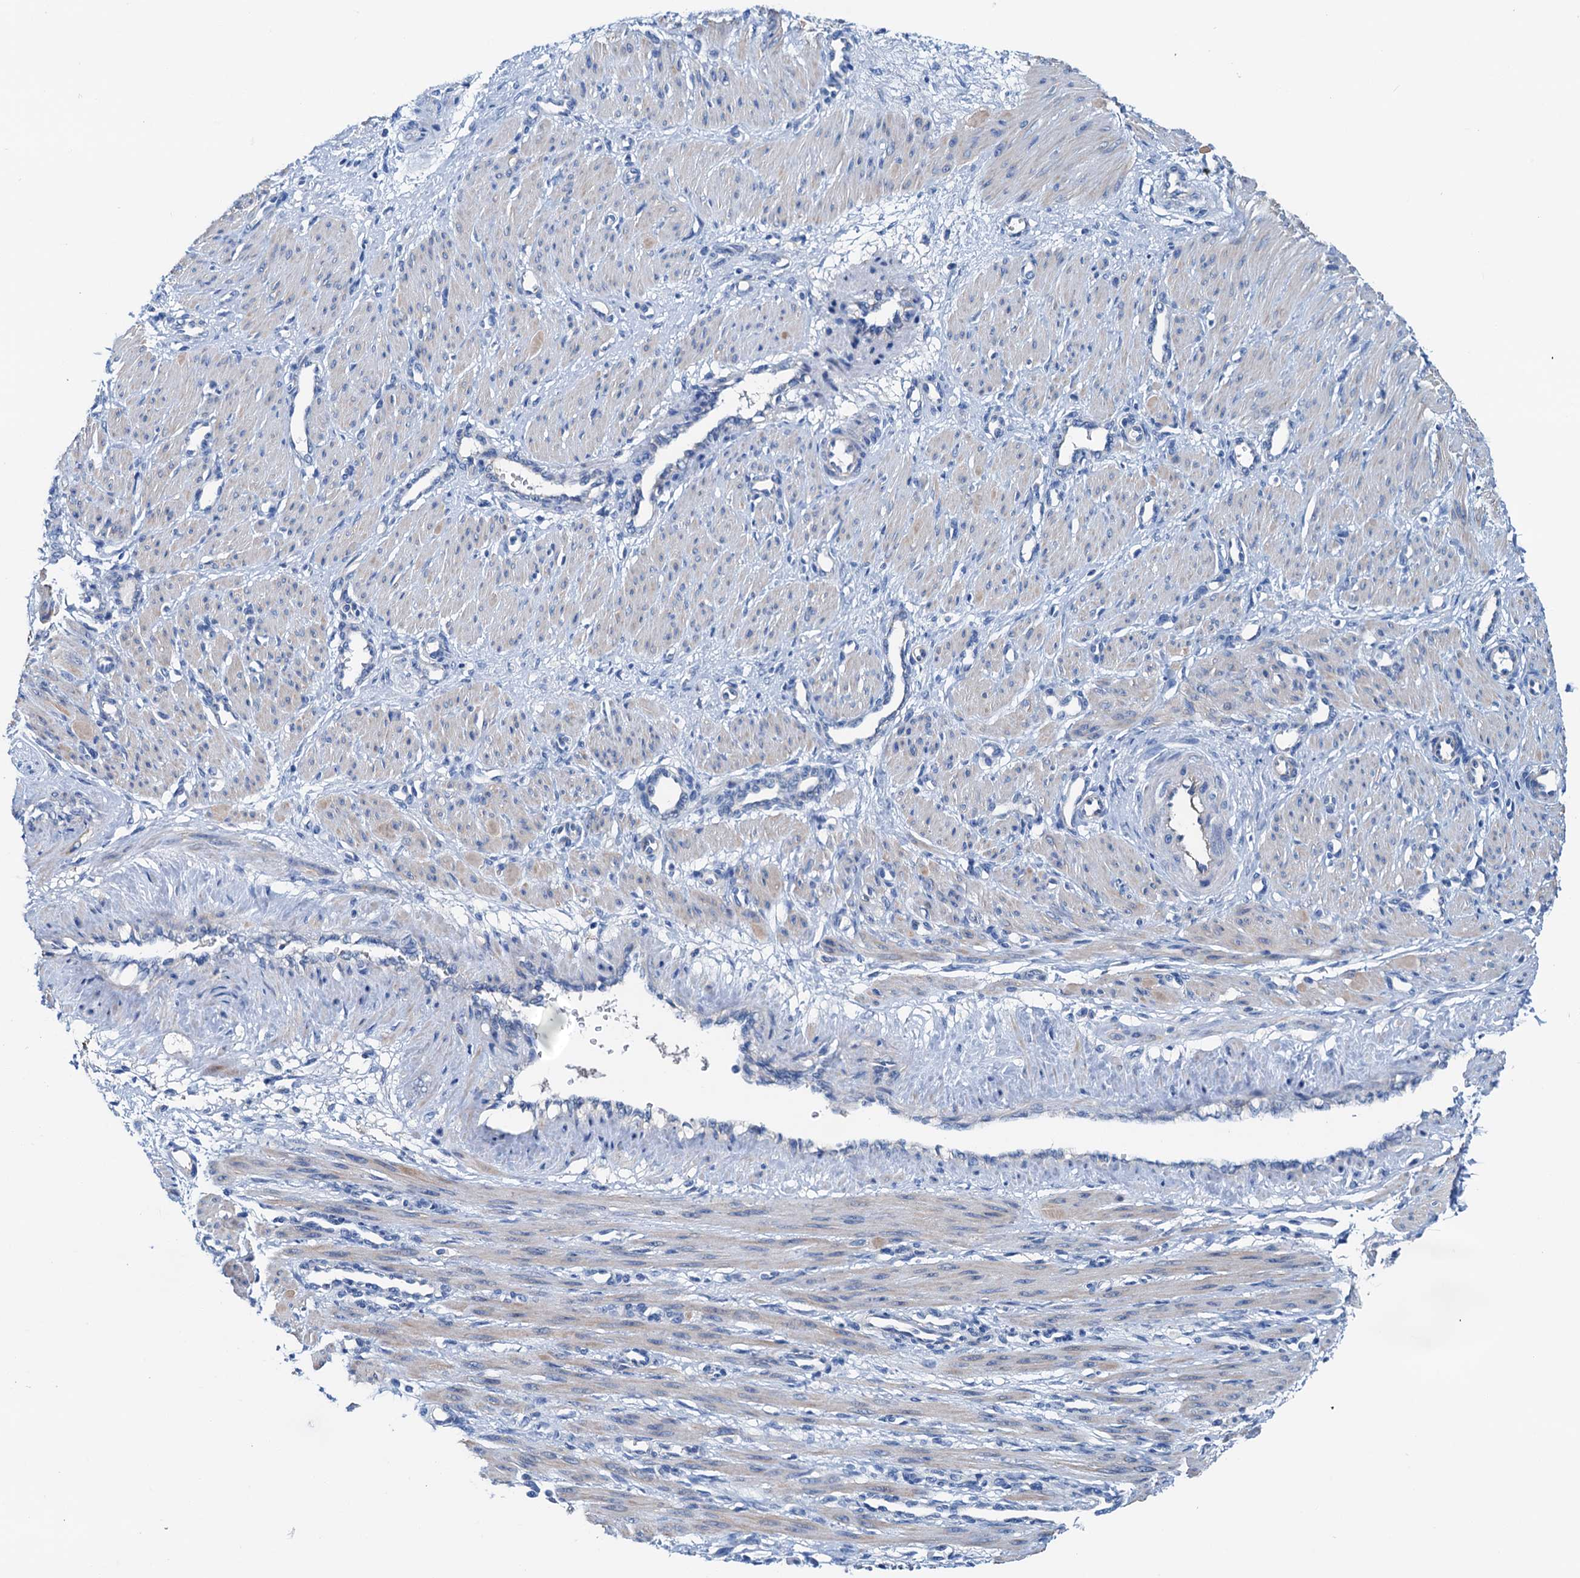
{"staining": {"intensity": "weak", "quantity": "<25%", "location": "cytoplasmic/membranous"}, "tissue": "smooth muscle", "cell_type": "Smooth muscle cells", "image_type": "normal", "snomed": [{"axis": "morphology", "description": "Normal tissue, NOS"}, {"axis": "topography", "description": "Endometrium"}], "caption": "DAB (3,3'-diaminobenzidine) immunohistochemical staining of normal human smooth muscle reveals no significant expression in smooth muscle cells.", "gene": "KNDC1", "patient": {"sex": "female", "age": 33}}